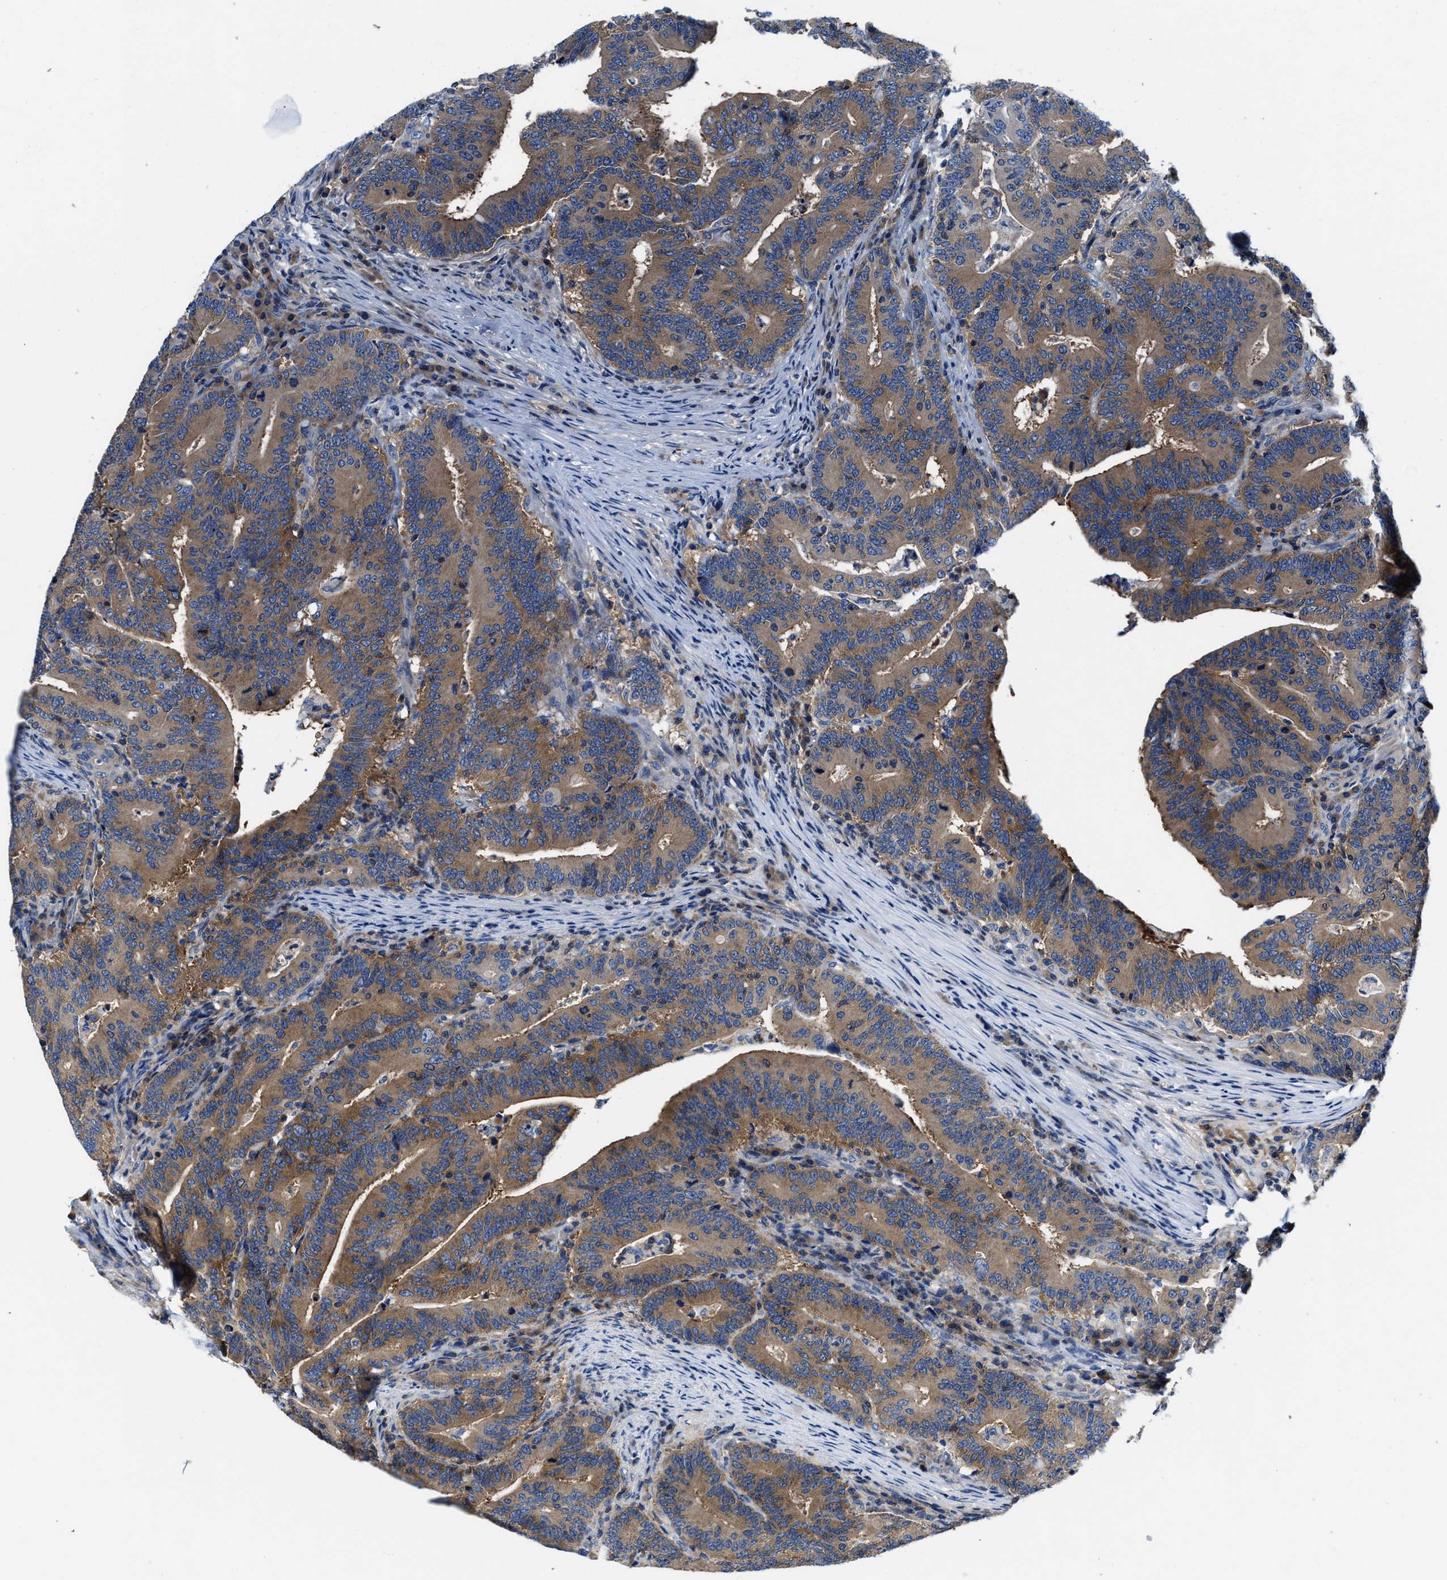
{"staining": {"intensity": "moderate", "quantity": ">75%", "location": "cytoplasmic/membranous"}, "tissue": "colorectal cancer", "cell_type": "Tumor cells", "image_type": "cancer", "snomed": [{"axis": "morphology", "description": "Adenocarcinoma, NOS"}, {"axis": "topography", "description": "Colon"}], "caption": "There is medium levels of moderate cytoplasmic/membranous positivity in tumor cells of adenocarcinoma (colorectal), as demonstrated by immunohistochemical staining (brown color).", "gene": "PHLPP1", "patient": {"sex": "female", "age": 66}}